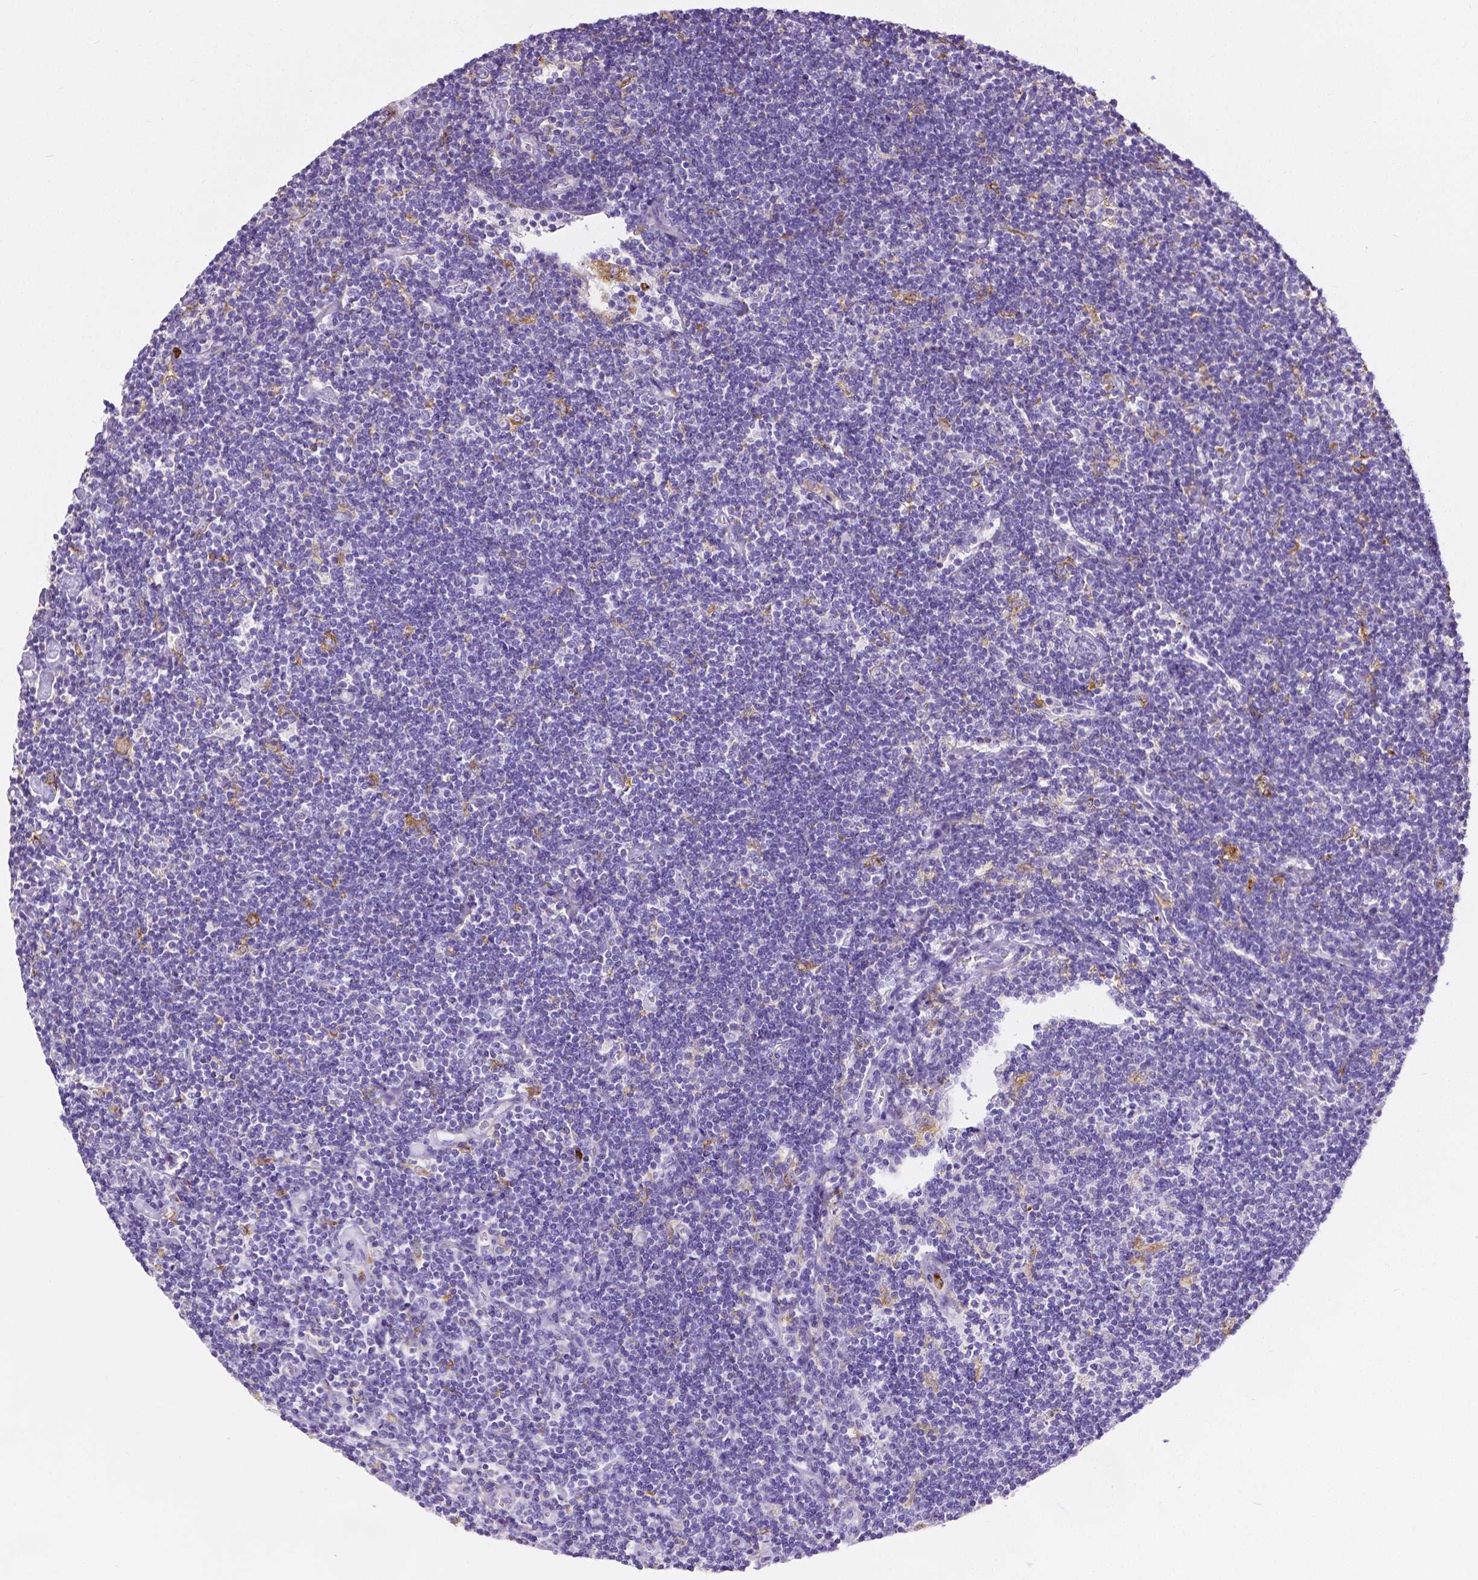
{"staining": {"intensity": "negative", "quantity": "none", "location": "none"}, "tissue": "lymphoma", "cell_type": "Tumor cells", "image_type": "cancer", "snomed": [{"axis": "morphology", "description": "Hodgkin's disease, NOS"}, {"axis": "topography", "description": "Lymph node"}], "caption": "A photomicrograph of human Hodgkin's disease is negative for staining in tumor cells. (DAB immunohistochemistry, high magnification).", "gene": "MMP9", "patient": {"sex": "male", "age": 40}}